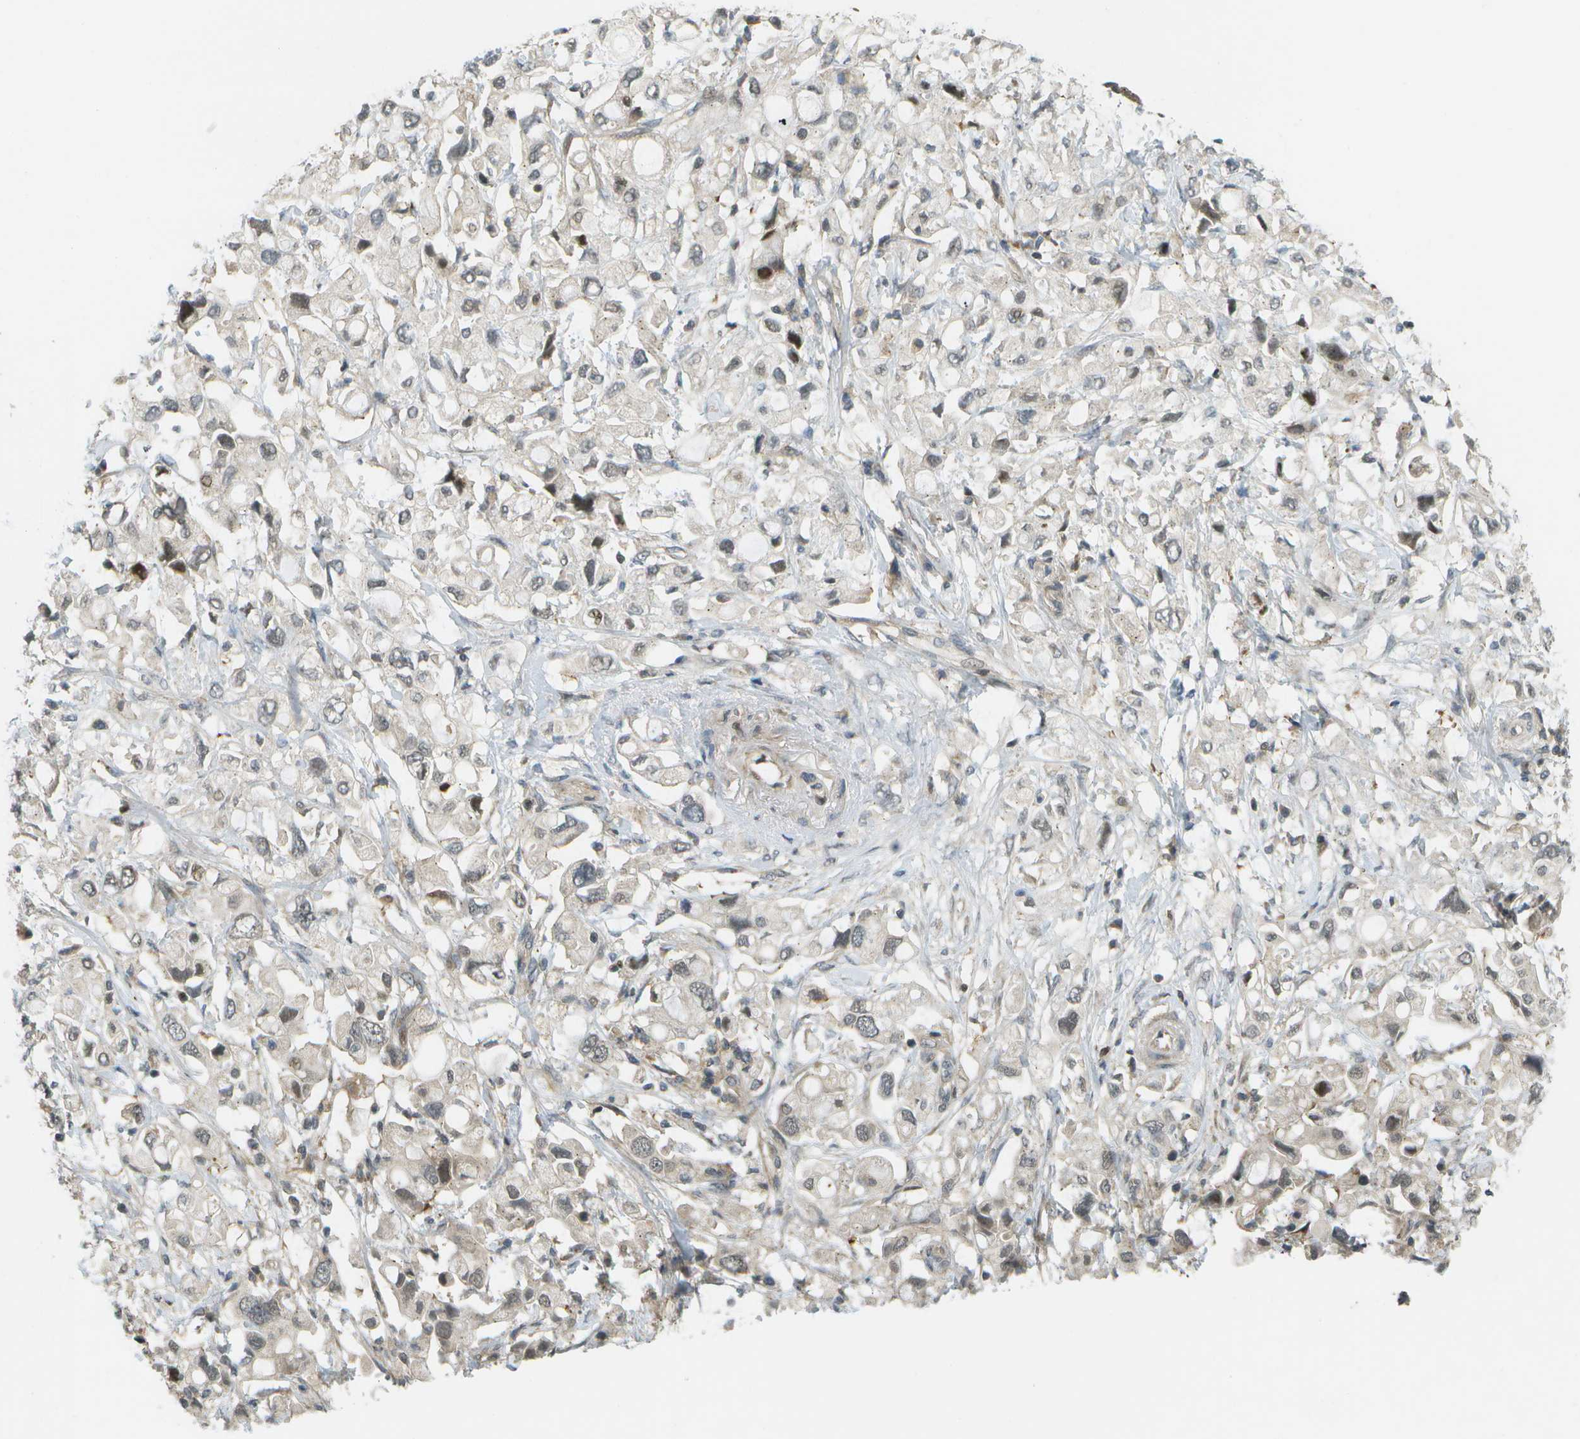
{"staining": {"intensity": "moderate", "quantity": ">75%", "location": "cytoplasmic/membranous"}, "tissue": "pancreatic cancer", "cell_type": "Tumor cells", "image_type": "cancer", "snomed": [{"axis": "morphology", "description": "Adenocarcinoma, NOS"}, {"axis": "topography", "description": "Pancreas"}], "caption": "IHC (DAB) staining of pancreatic cancer (adenocarcinoma) reveals moderate cytoplasmic/membranous protein staining in approximately >75% of tumor cells.", "gene": "WNK2", "patient": {"sex": "female", "age": 56}}